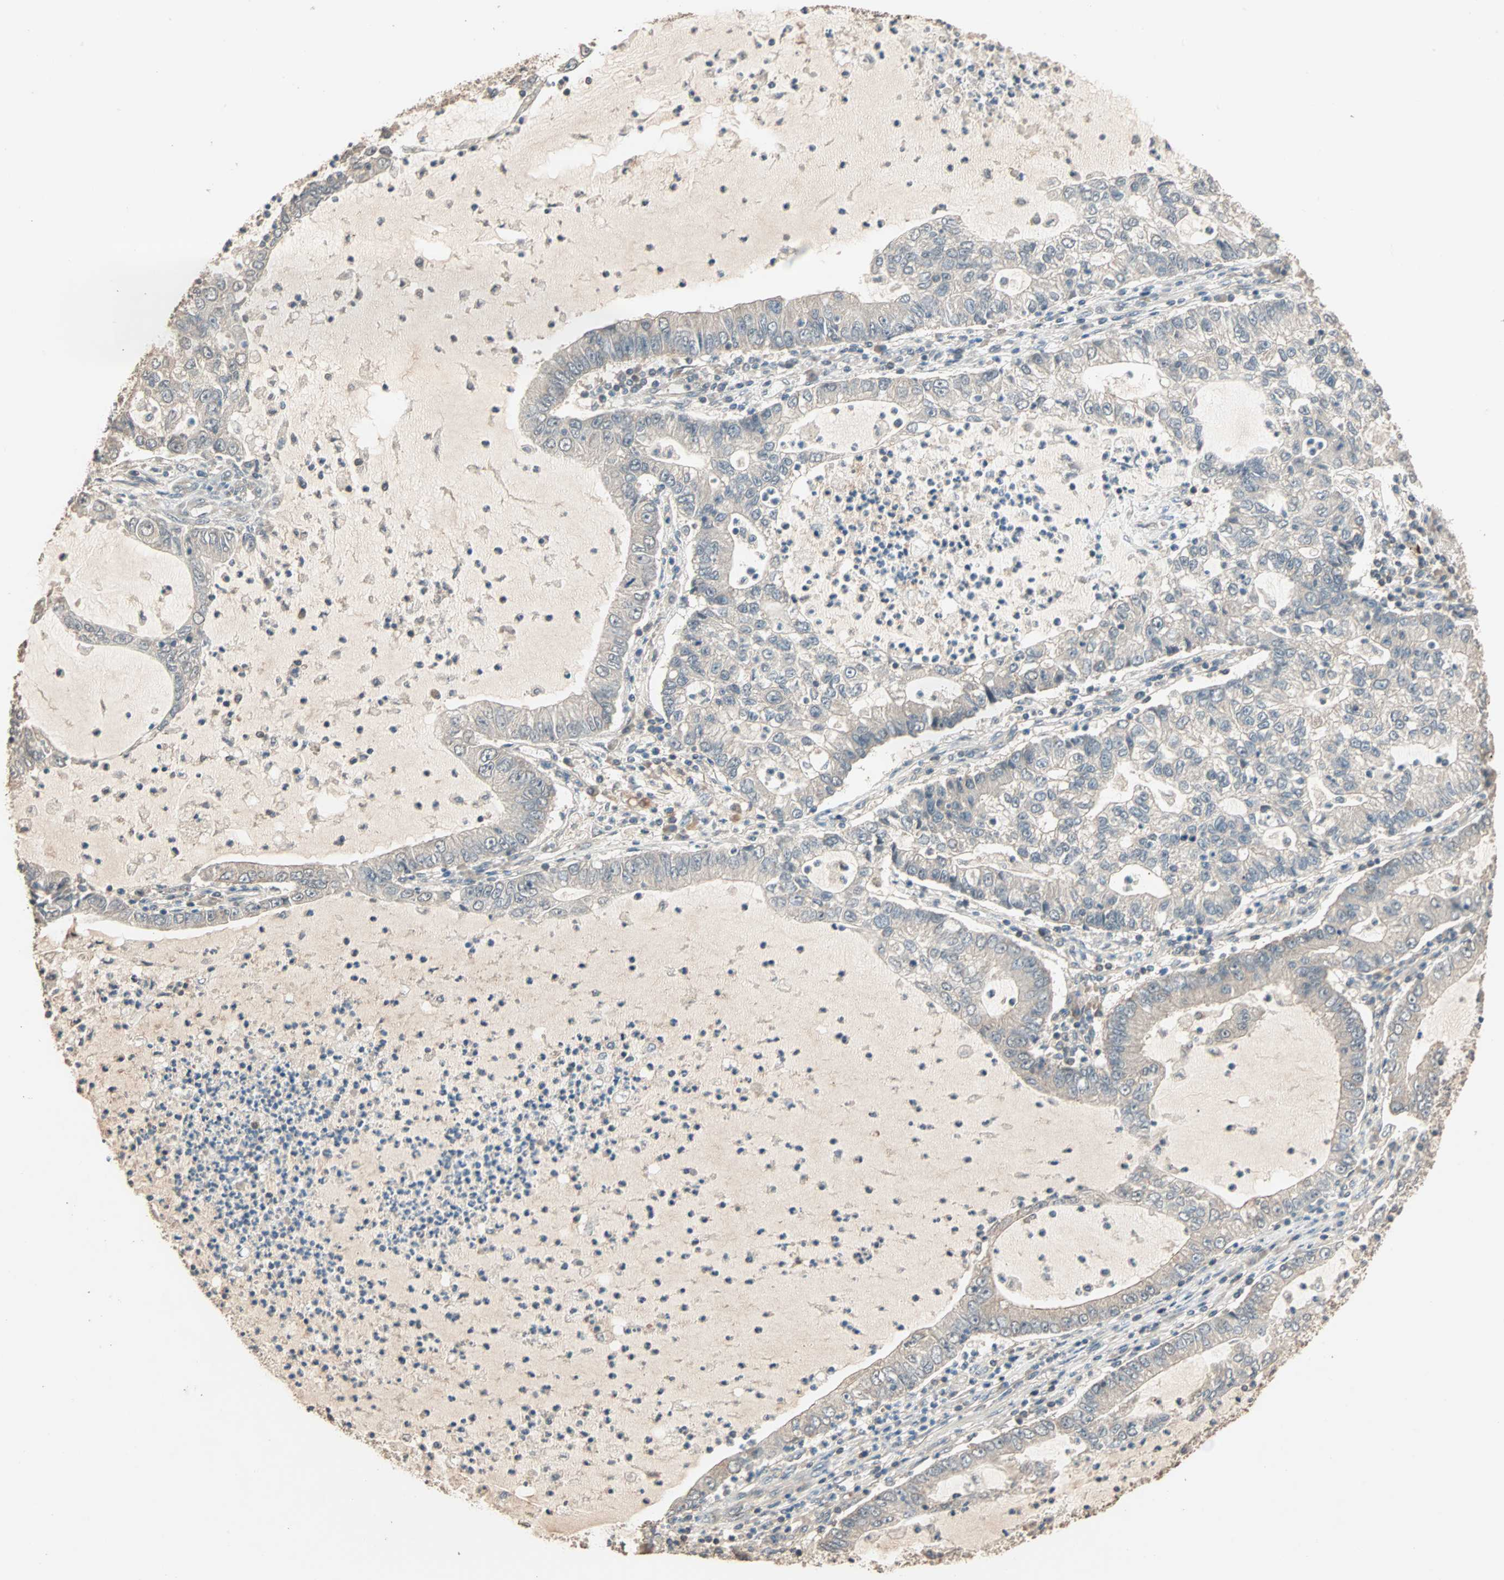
{"staining": {"intensity": "weak", "quantity": ">75%", "location": "cytoplasmic/membranous"}, "tissue": "lung cancer", "cell_type": "Tumor cells", "image_type": "cancer", "snomed": [{"axis": "morphology", "description": "Adenocarcinoma, NOS"}, {"axis": "topography", "description": "Lung"}], "caption": "Approximately >75% of tumor cells in human lung adenocarcinoma display weak cytoplasmic/membranous protein expression as visualized by brown immunohistochemical staining.", "gene": "ZBTB33", "patient": {"sex": "female", "age": 51}}